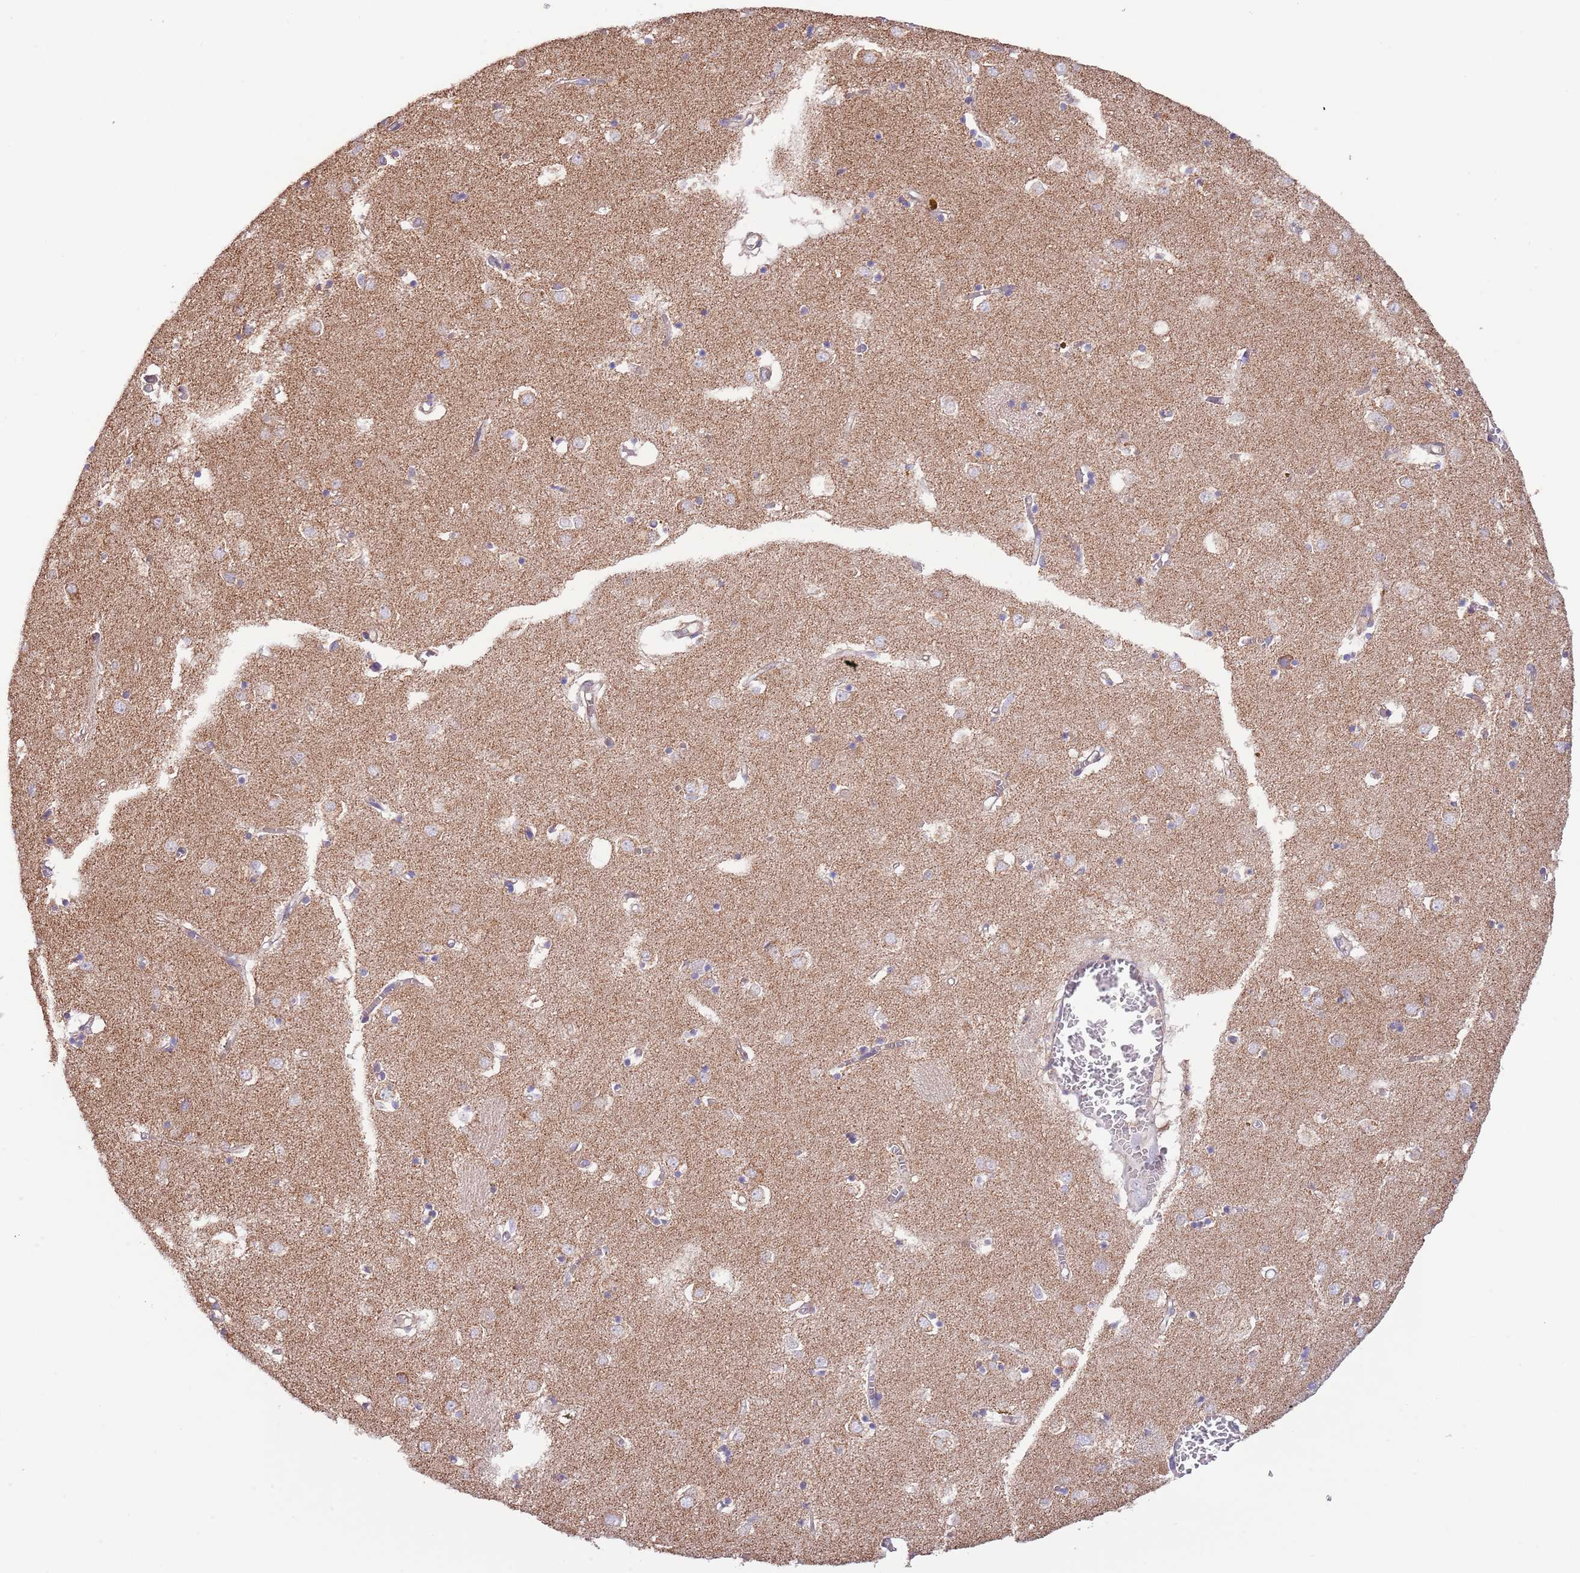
{"staining": {"intensity": "negative", "quantity": "none", "location": "none"}, "tissue": "caudate", "cell_type": "Glial cells", "image_type": "normal", "snomed": [{"axis": "morphology", "description": "Normal tissue, NOS"}, {"axis": "topography", "description": "Lateral ventricle wall"}], "caption": "IHC photomicrograph of unremarkable caudate: human caudate stained with DAB exhibits no significant protein staining in glial cells.", "gene": "DNAJA3", "patient": {"sex": "male", "age": 70}}